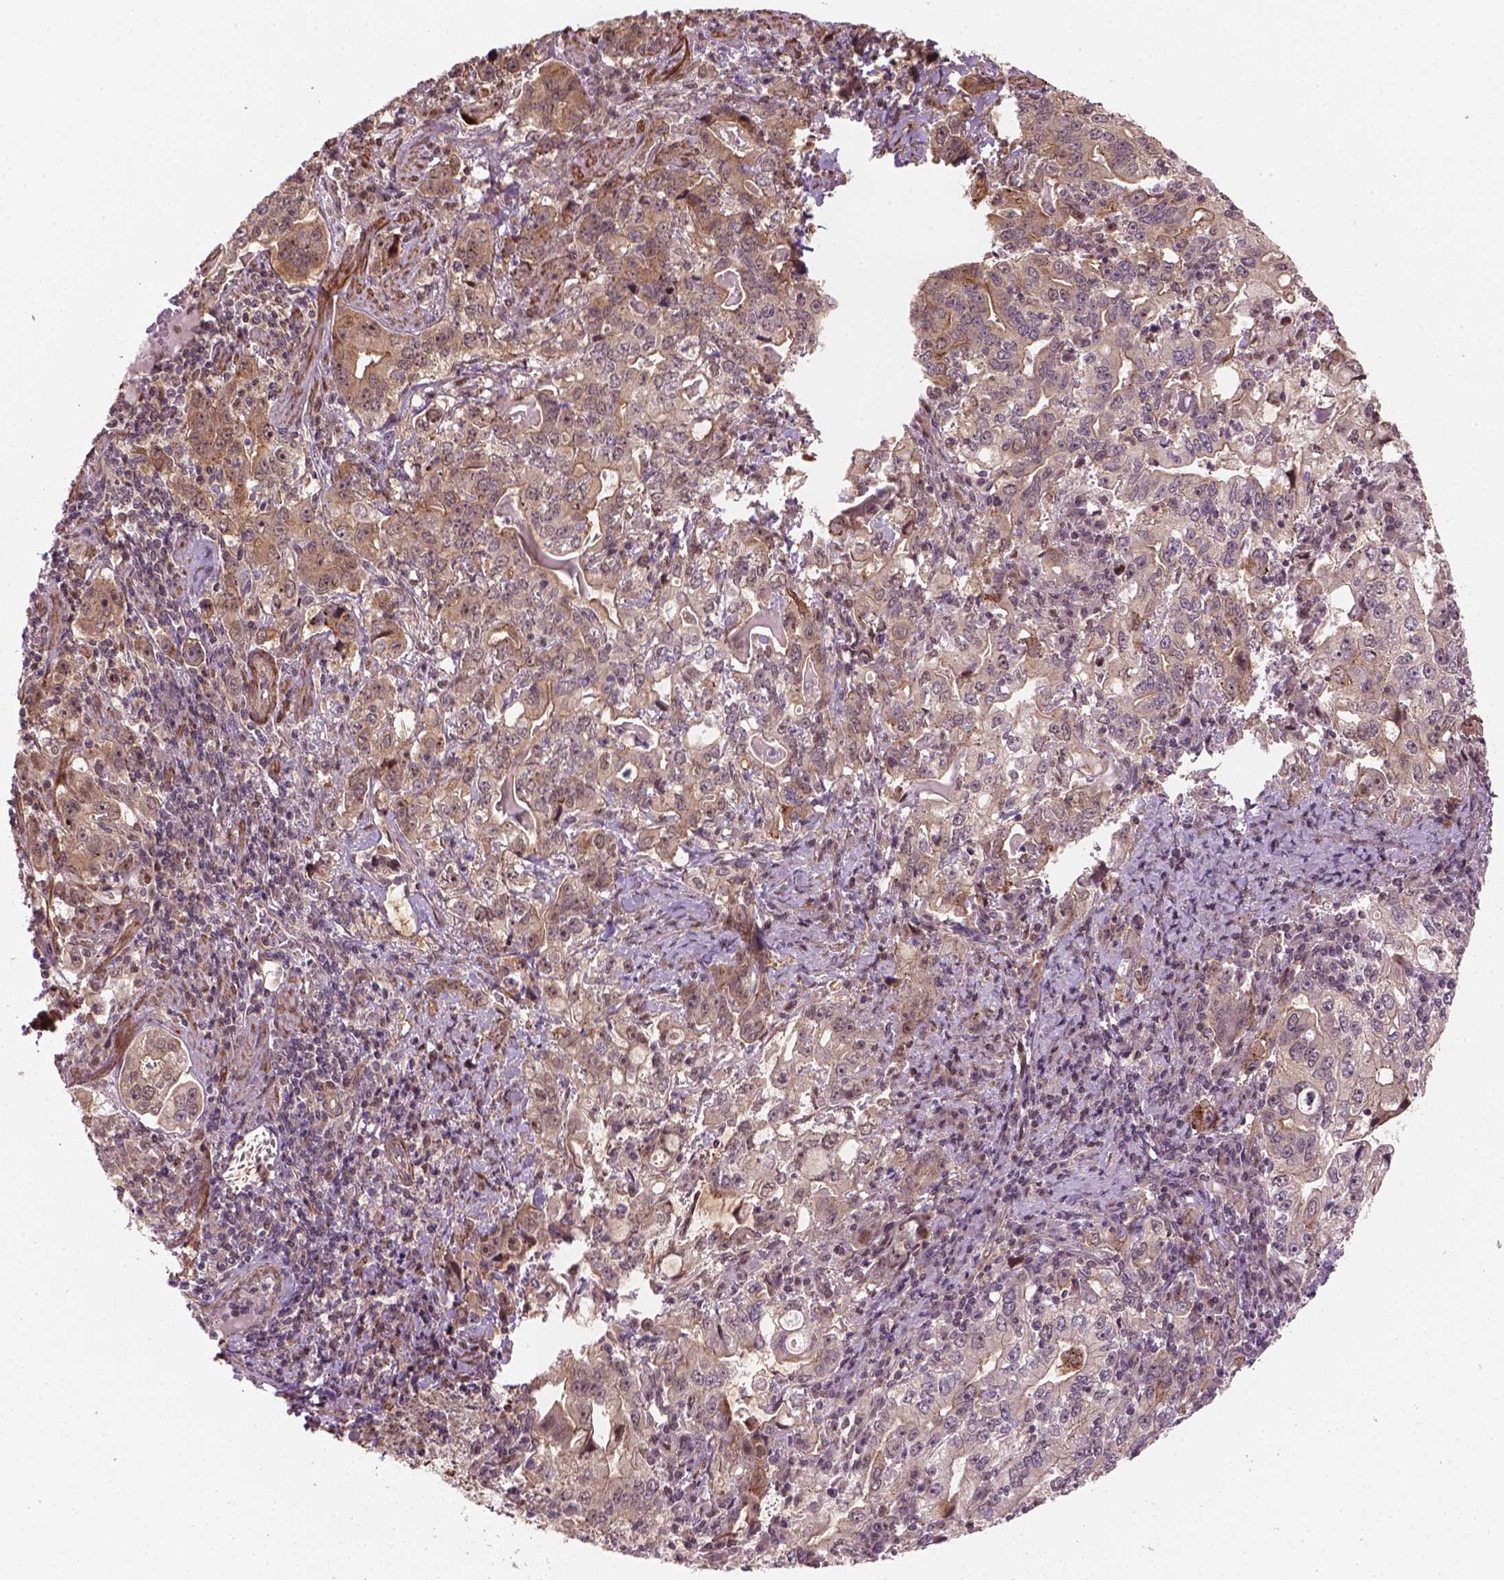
{"staining": {"intensity": "moderate", "quantity": "<25%", "location": "cytoplasmic/membranous,nuclear"}, "tissue": "stomach cancer", "cell_type": "Tumor cells", "image_type": "cancer", "snomed": [{"axis": "morphology", "description": "Adenocarcinoma, NOS"}, {"axis": "topography", "description": "Stomach, lower"}], "caption": "Tumor cells display low levels of moderate cytoplasmic/membranous and nuclear positivity in approximately <25% of cells in human adenocarcinoma (stomach). The protein of interest is shown in brown color, while the nuclei are stained blue.", "gene": "PSMD11", "patient": {"sex": "female", "age": 72}}